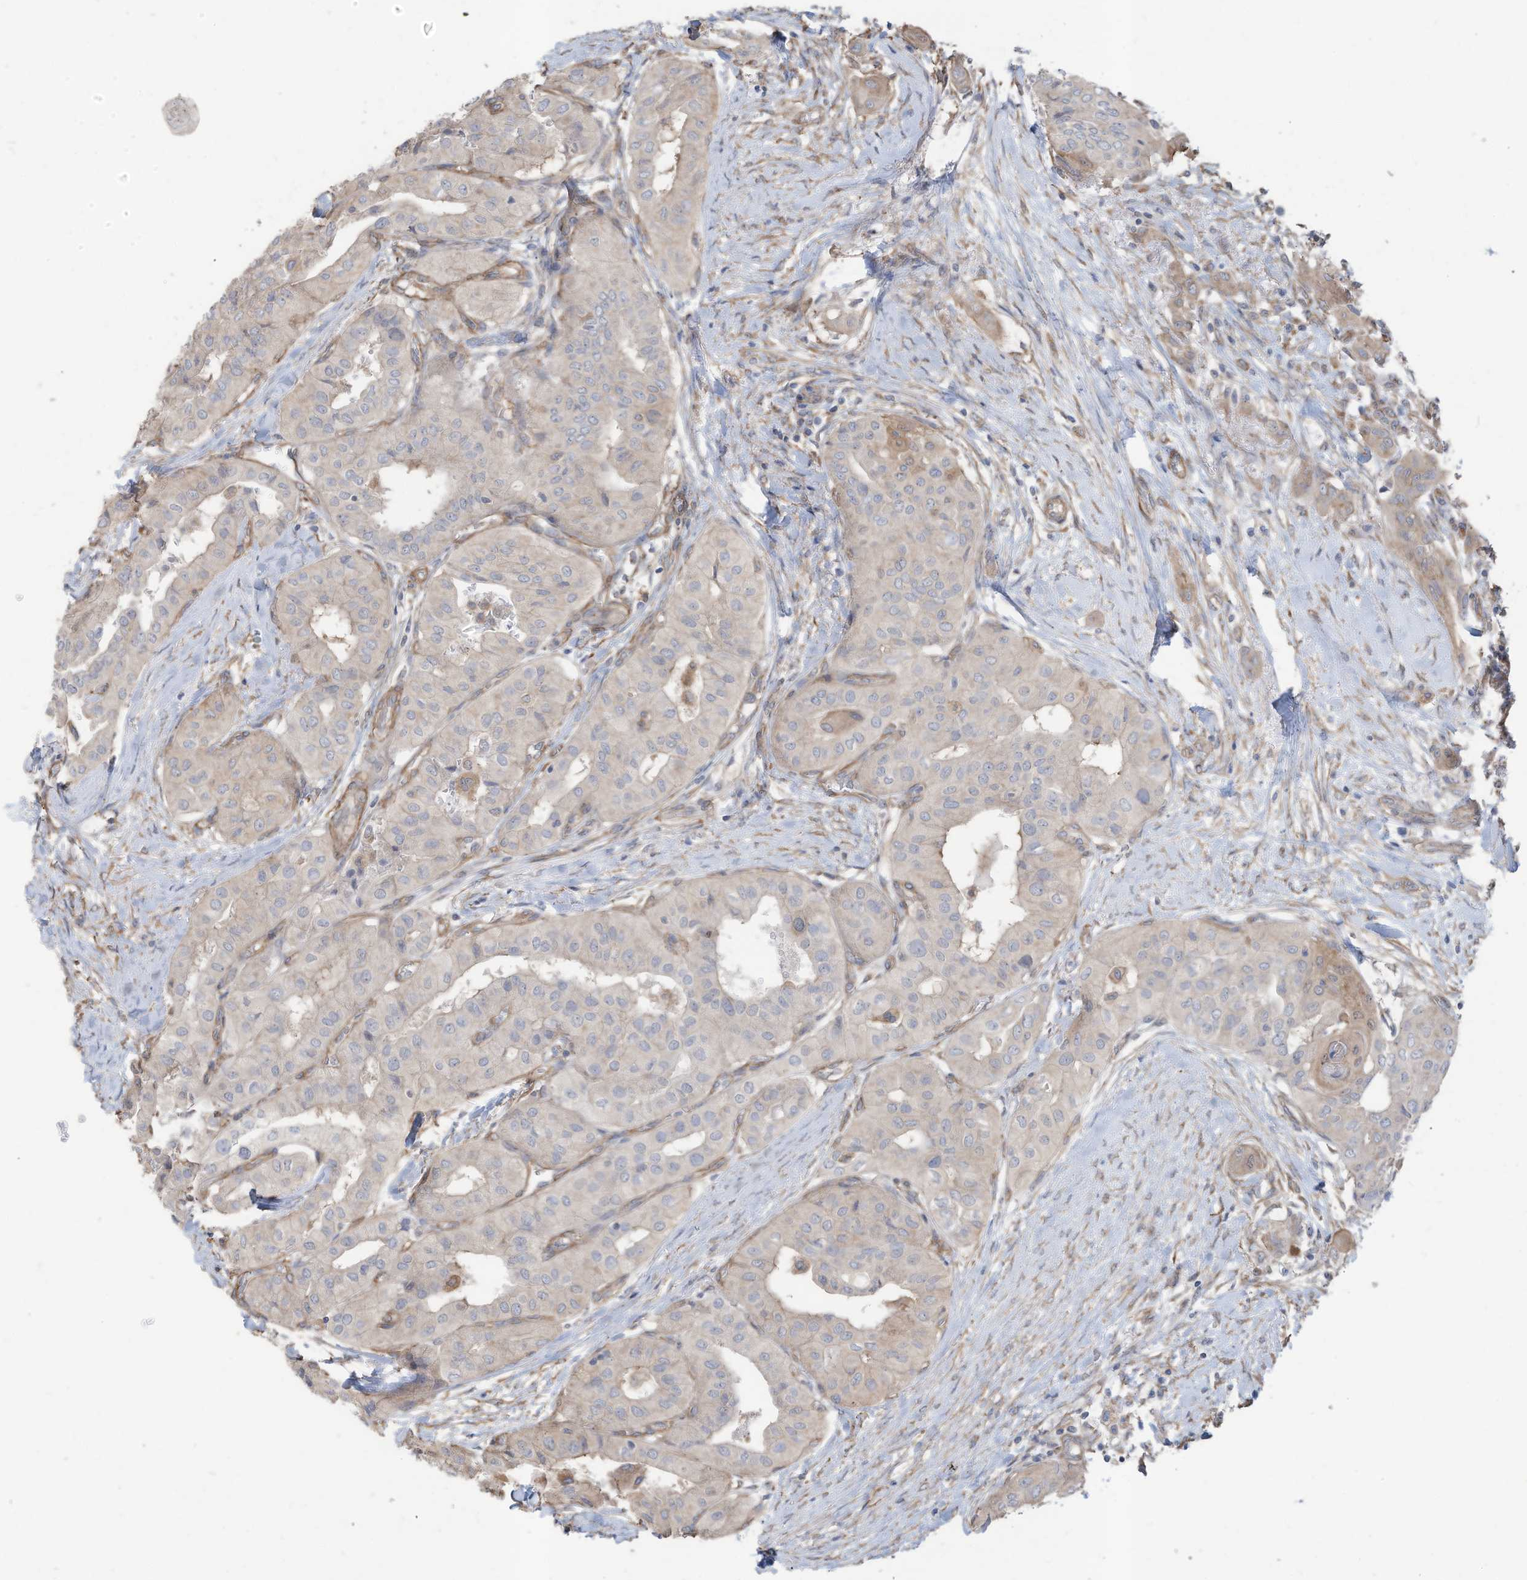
{"staining": {"intensity": "negative", "quantity": "none", "location": "none"}, "tissue": "thyroid cancer", "cell_type": "Tumor cells", "image_type": "cancer", "snomed": [{"axis": "morphology", "description": "Papillary adenocarcinoma, NOS"}, {"axis": "topography", "description": "Thyroid gland"}], "caption": "Immunohistochemistry of human papillary adenocarcinoma (thyroid) demonstrates no staining in tumor cells.", "gene": "SLC17A7", "patient": {"sex": "female", "age": 59}}